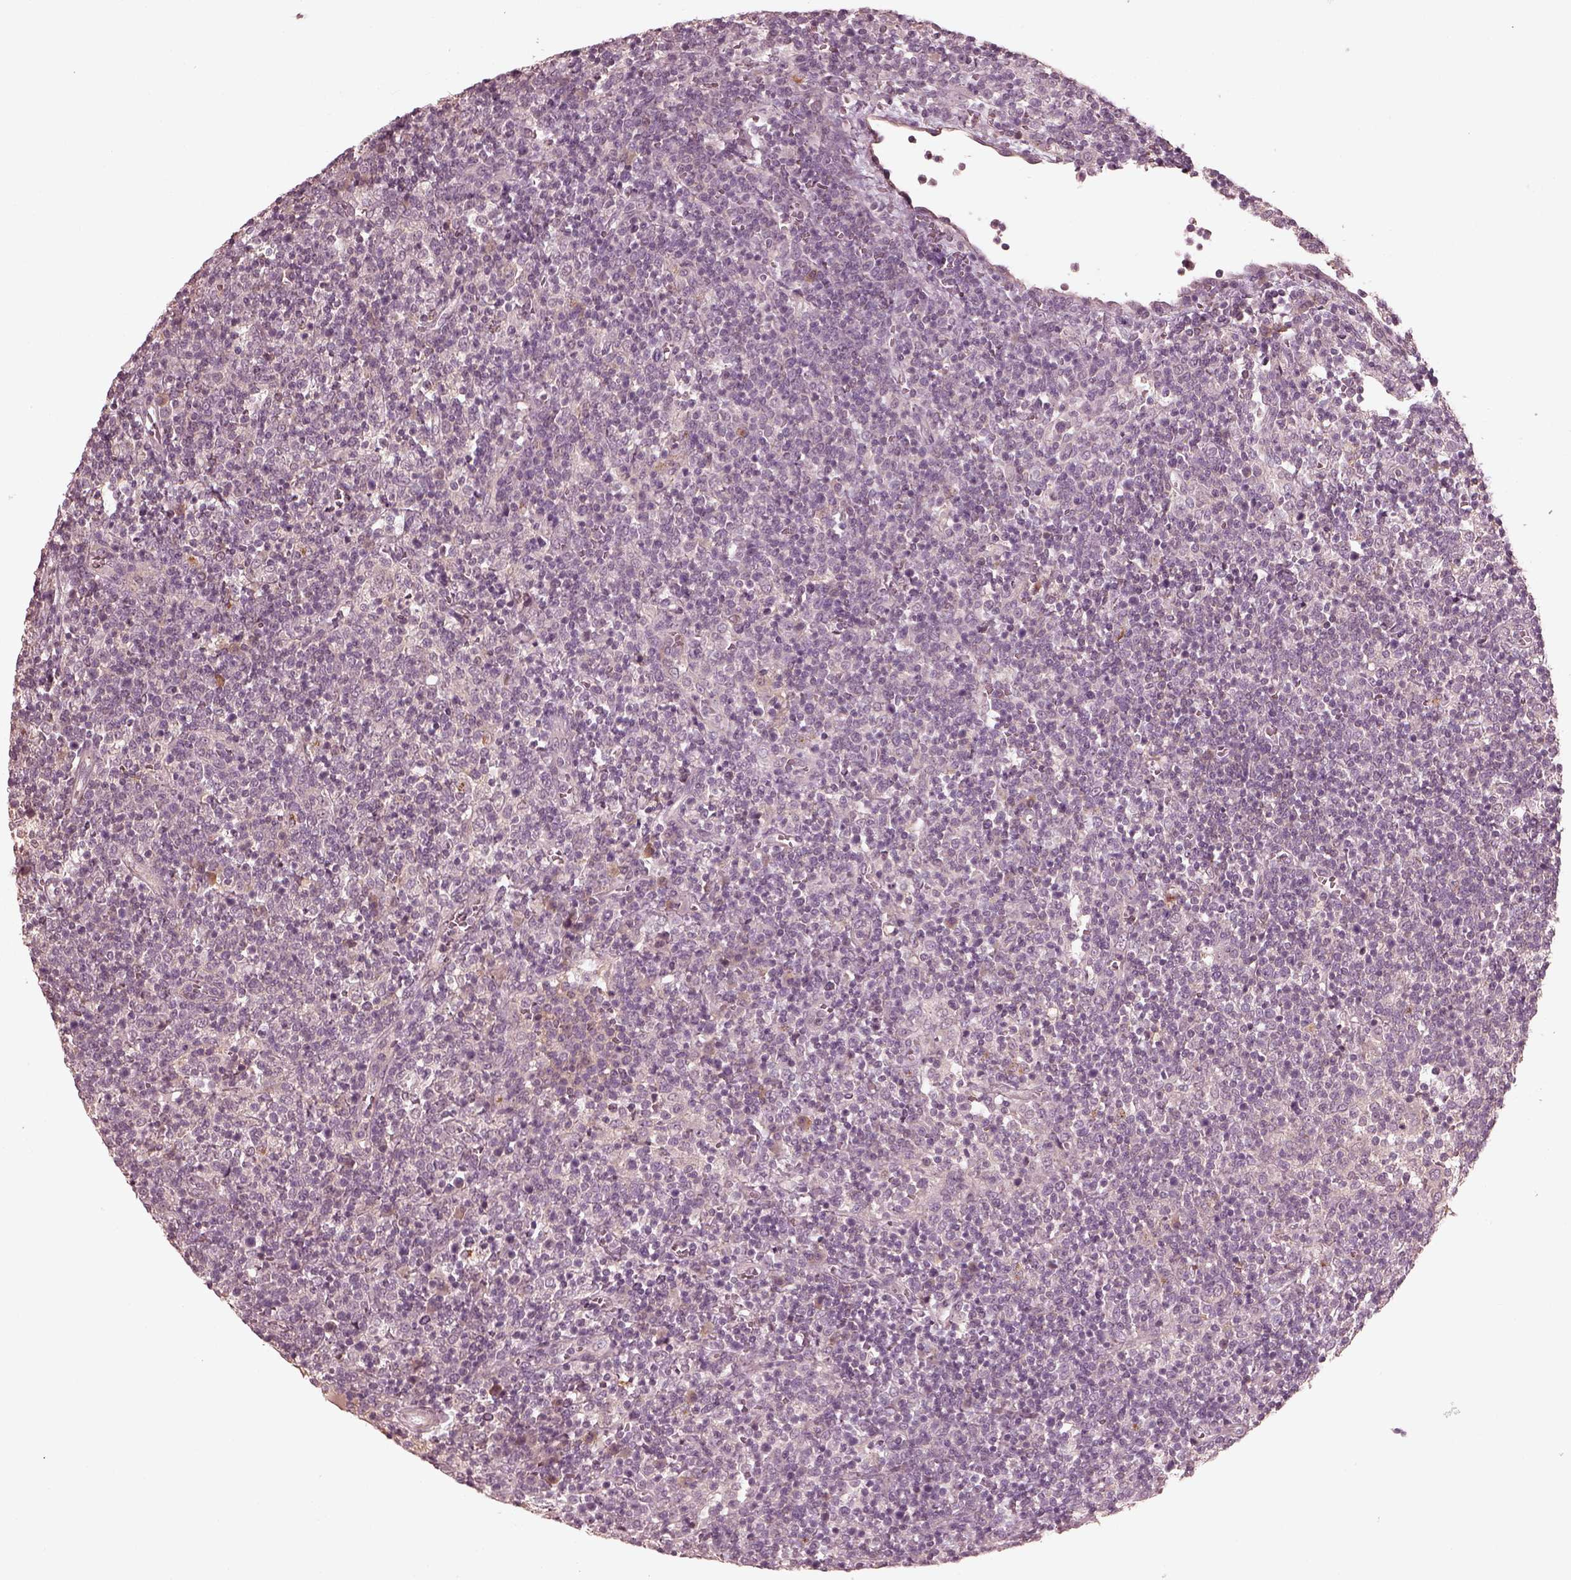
{"staining": {"intensity": "negative", "quantity": "none", "location": "none"}, "tissue": "lymphoma", "cell_type": "Tumor cells", "image_type": "cancer", "snomed": [{"axis": "morphology", "description": "Malignant lymphoma, non-Hodgkin's type, High grade"}, {"axis": "topography", "description": "Lymph node"}], "caption": "Immunohistochemistry (IHC) micrograph of neoplastic tissue: human lymphoma stained with DAB displays no significant protein staining in tumor cells.", "gene": "VWA5B1", "patient": {"sex": "male", "age": 61}}